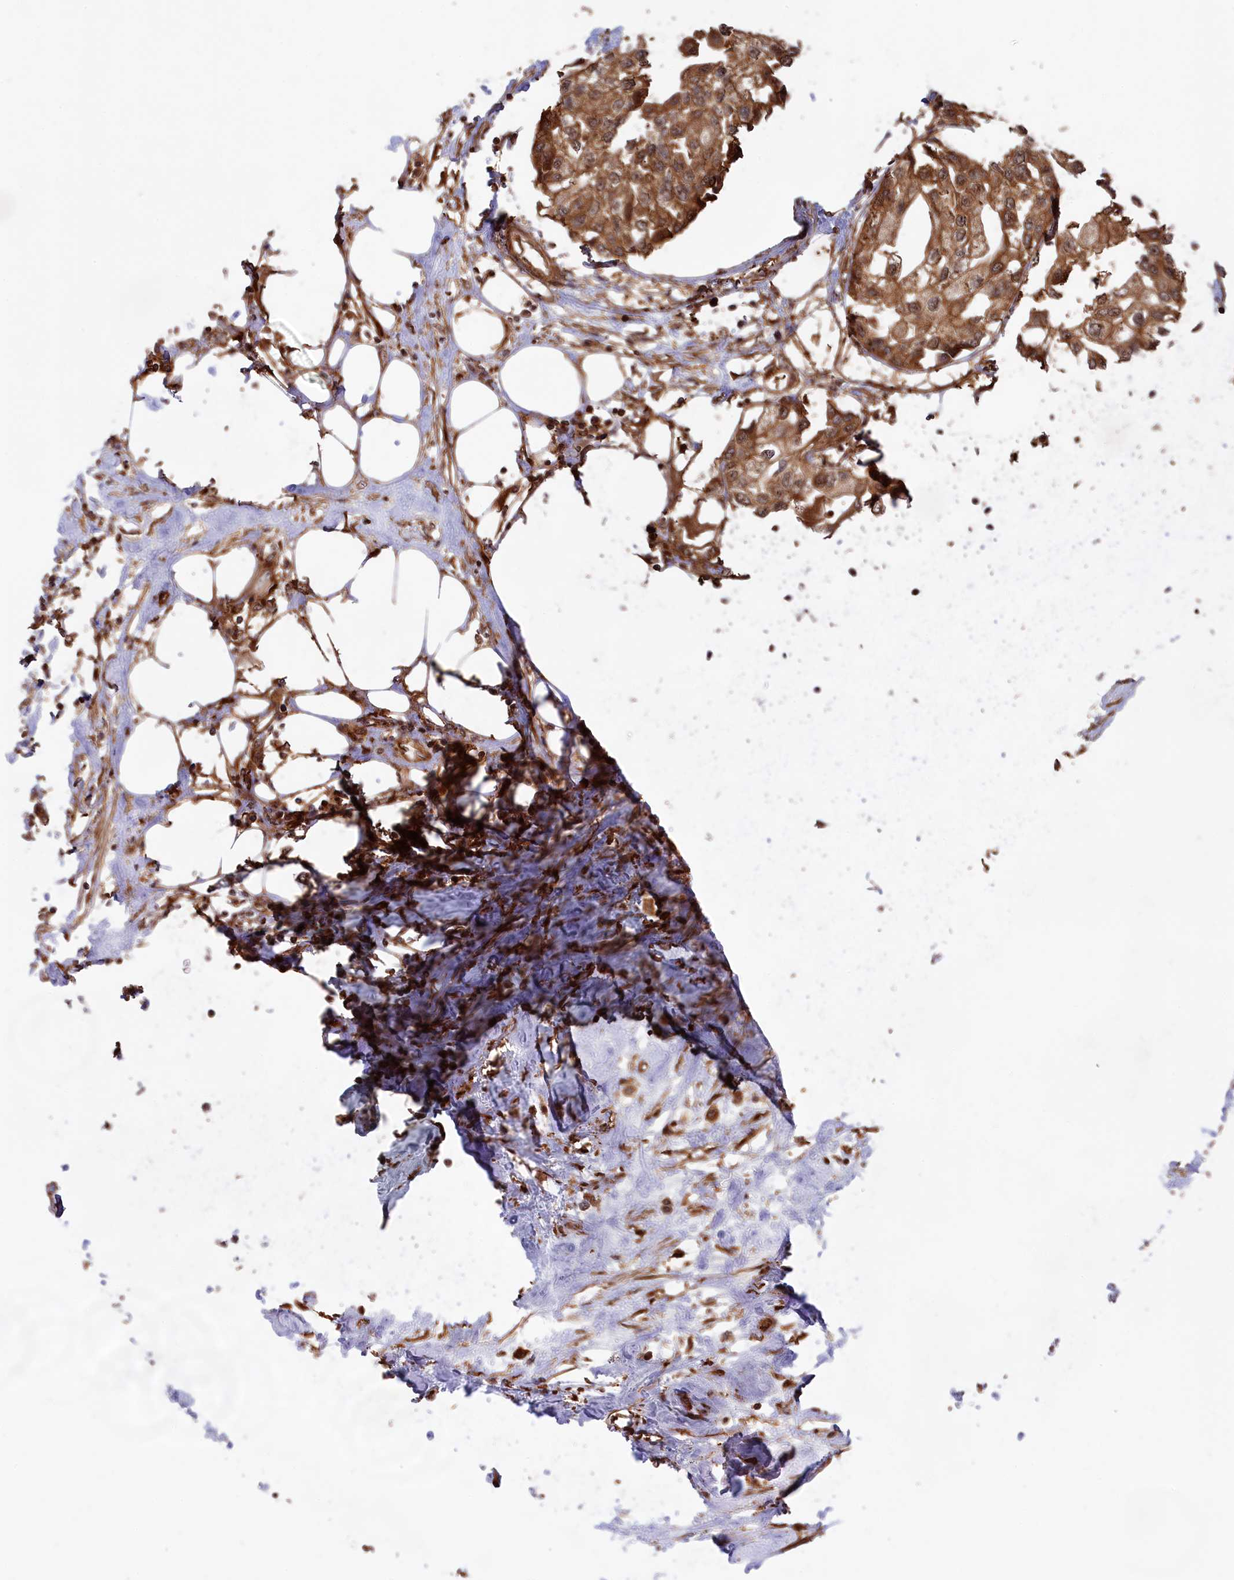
{"staining": {"intensity": "moderate", "quantity": ">75%", "location": "cytoplasmic/membranous,nuclear"}, "tissue": "urothelial cancer", "cell_type": "Tumor cells", "image_type": "cancer", "snomed": [{"axis": "morphology", "description": "Urothelial carcinoma, High grade"}, {"axis": "topography", "description": "Urinary bladder"}], "caption": "High-grade urothelial carcinoma tissue shows moderate cytoplasmic/membranous and nuclear staining in approximately >75% of tumor cells The protein is shown in brown color, while the nuclei are stained blue.", "gene": "CCDC174", "patient": {"sex": "male", "age": 64}}